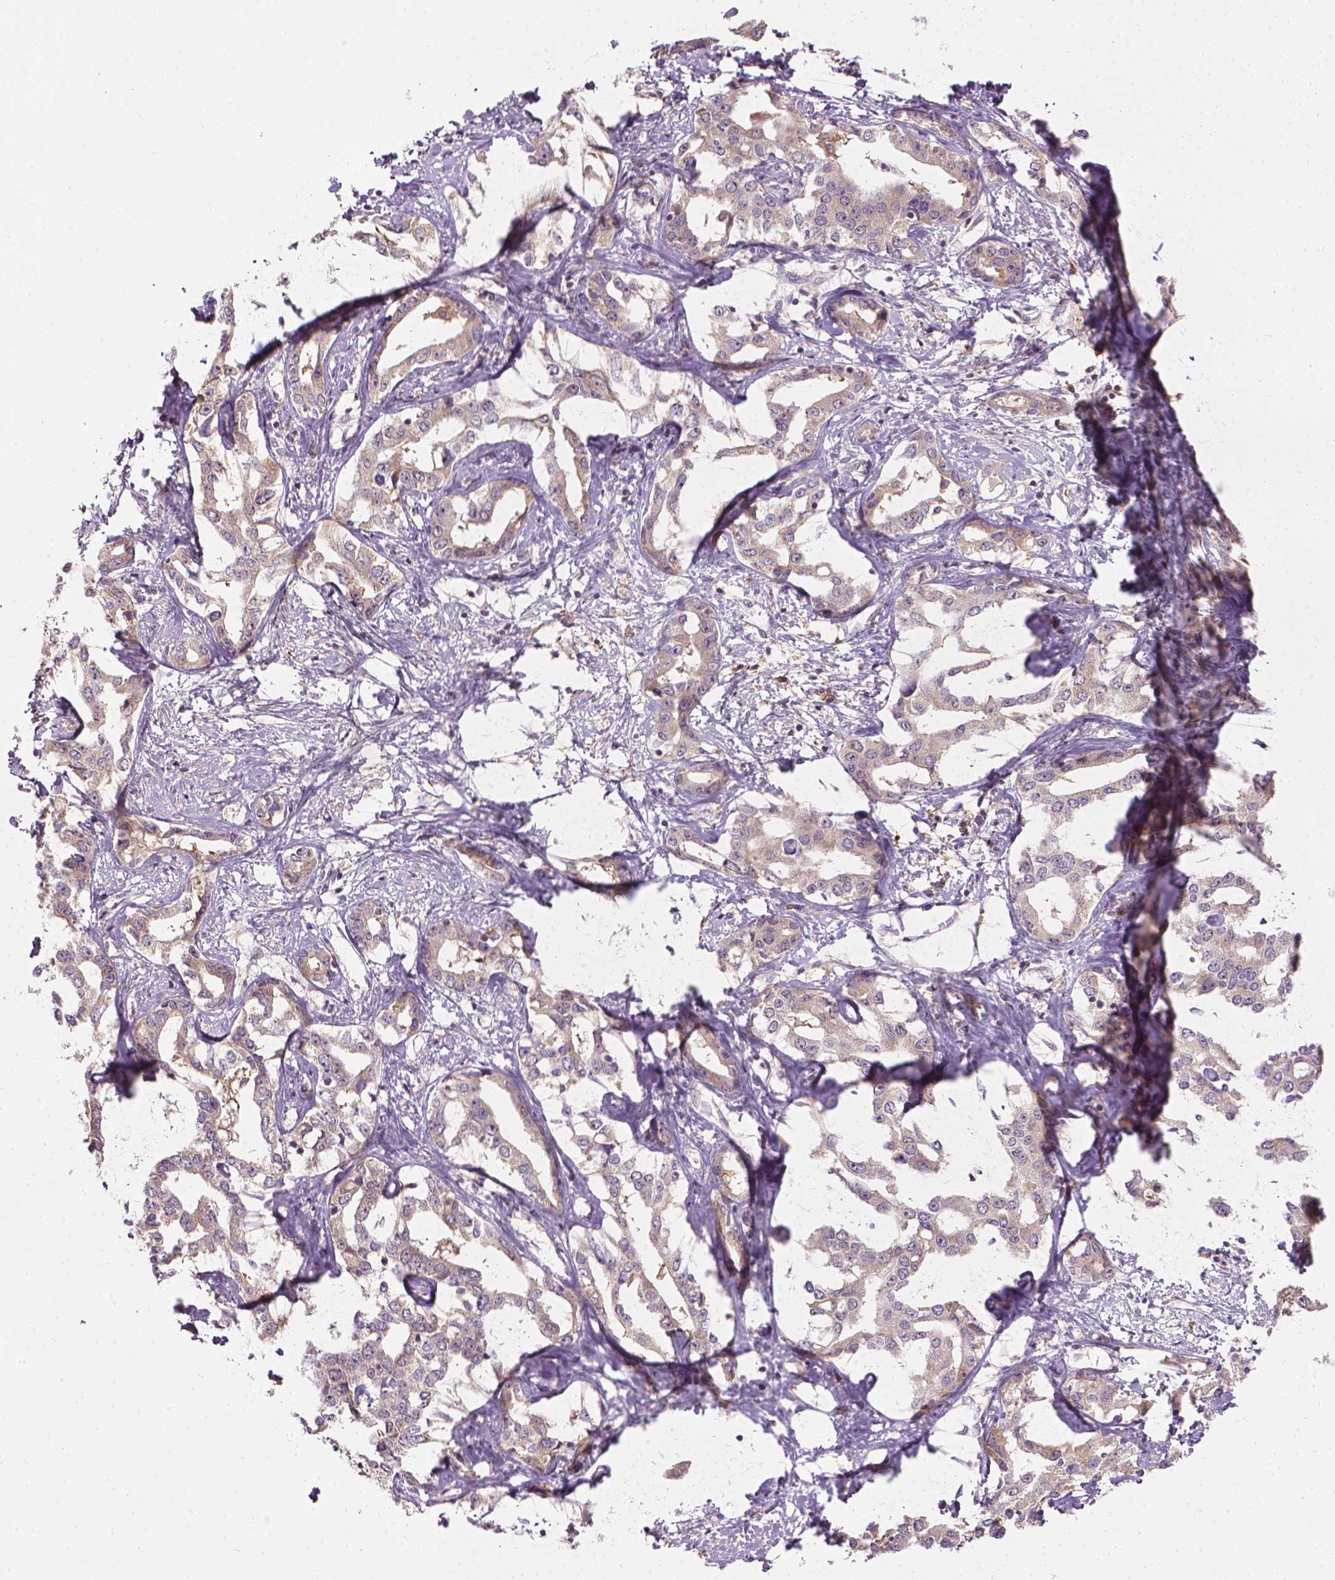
{"staining": {"intensity": "weak", "quantity": ">75%", "location": "cytoplasmic/membranous"}, "tissue": "liver cancer", "cell_type": "Tumor cells", "image_type": "cancer", "snomed": [{"axis": "morphology", "description": "Cholangiocarcinoma"}, {"axis": "topography", "description": "Liver"}], "caption": "Tumor cells display weak cytoplasmic/membranous staining in approximately >75% of cells in cholangiocarcinoma (liver).", "gene": "PRAG1", "patient": {"sex": "male", "age": 59}}